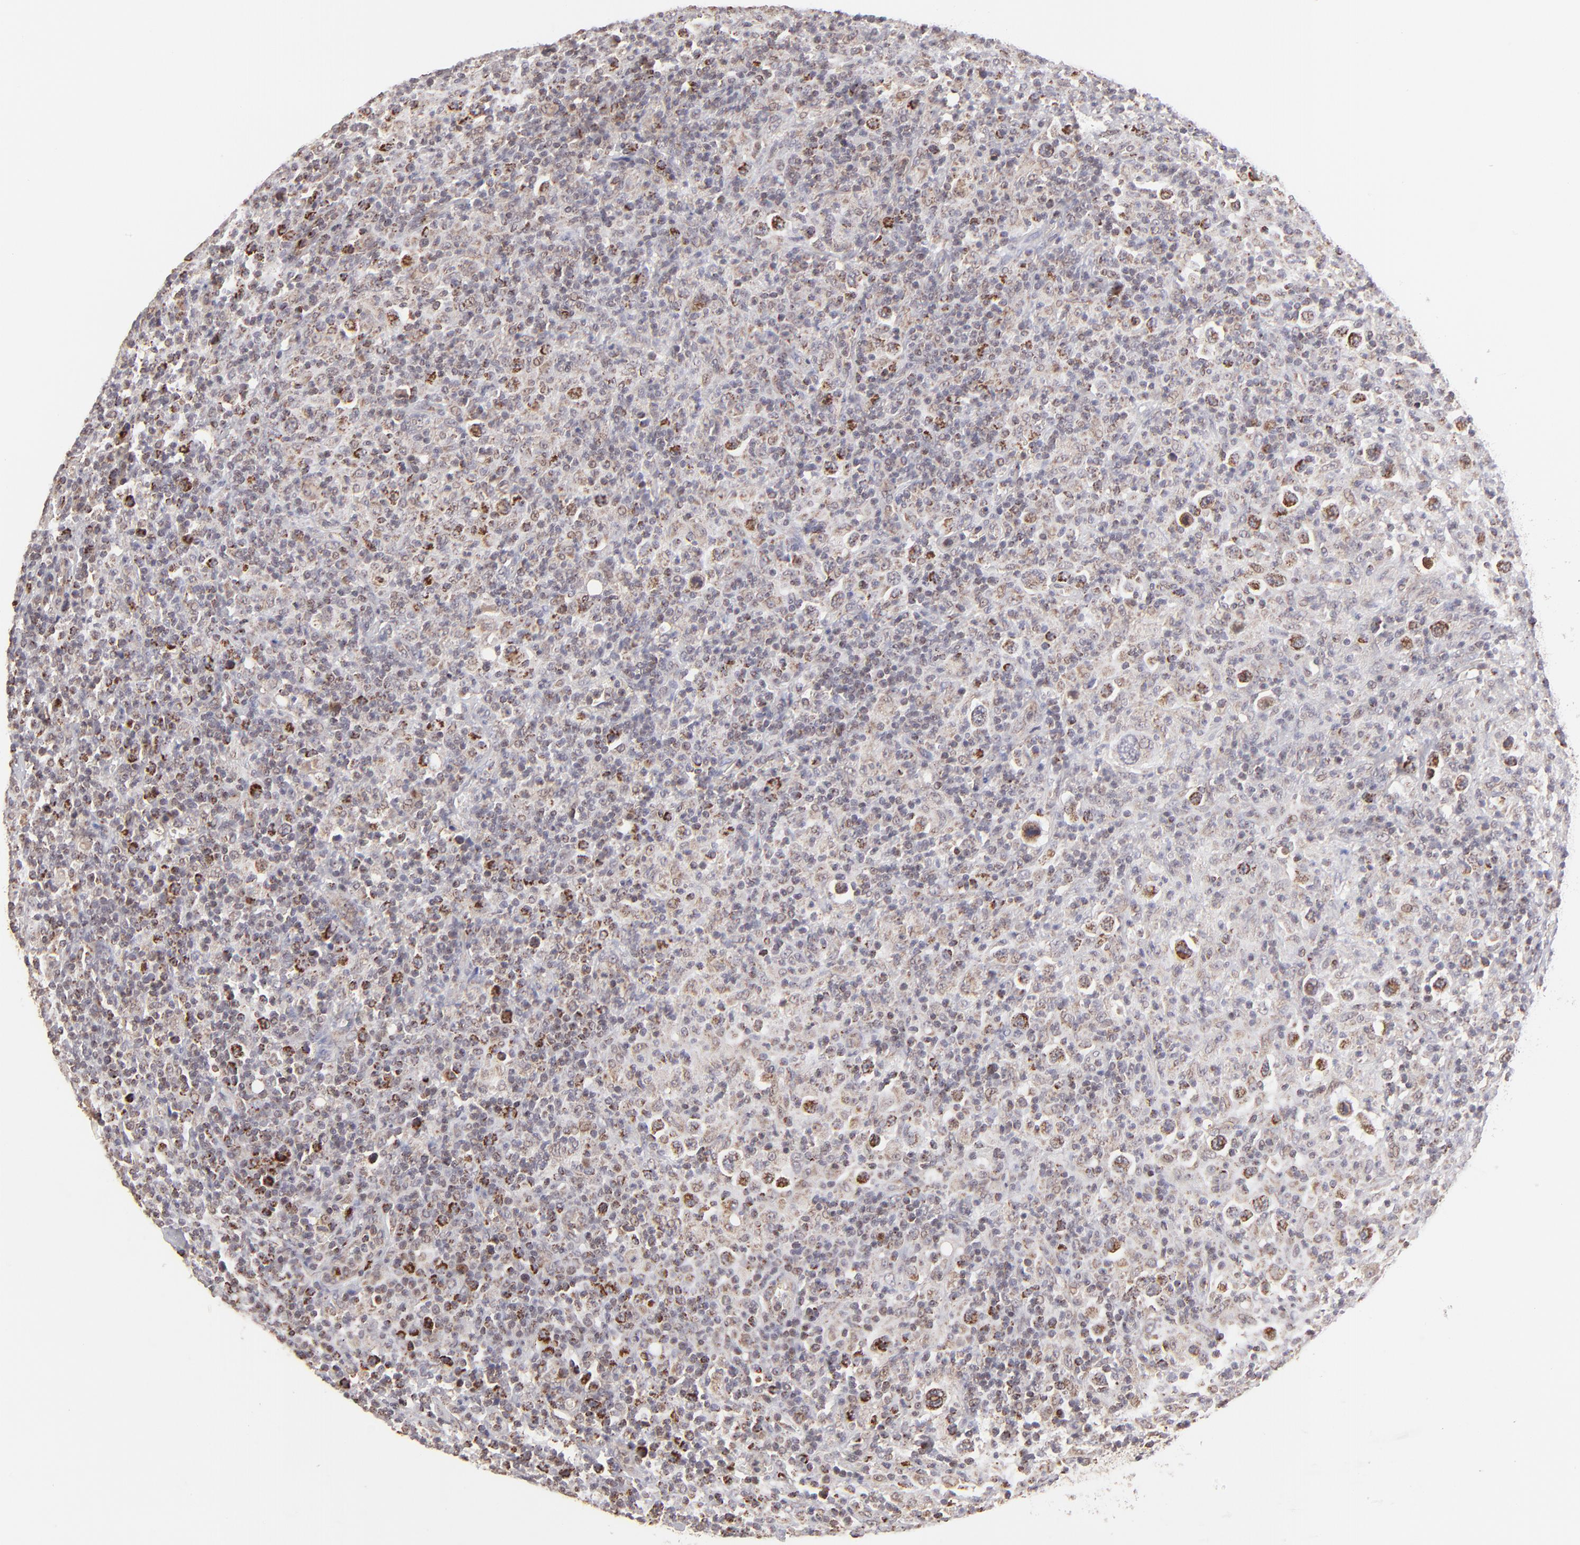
{"staining": {"intensity": "moderate", "quantity": "<25%", "location": "cytoplasmic/membranous"}, "tissue": "lymphoma", "cell_type": "Tumor cells", "image_type": "cancer", "snomed": [{"axis": "morphology", "description": "Hodgkin's disease, NOS"}, {"axis": "topography", "description": "Lymph node"}], "caption": "The photomicrograph demonstrates immunohistochemical staining of Hodgkin's disease. There is moderate cytoplasmic/membranous positivity is seen in approximately <25% of tumor cells.", "gene": "SLC15A1", "patient": {"sex": "male", "age": 65}}